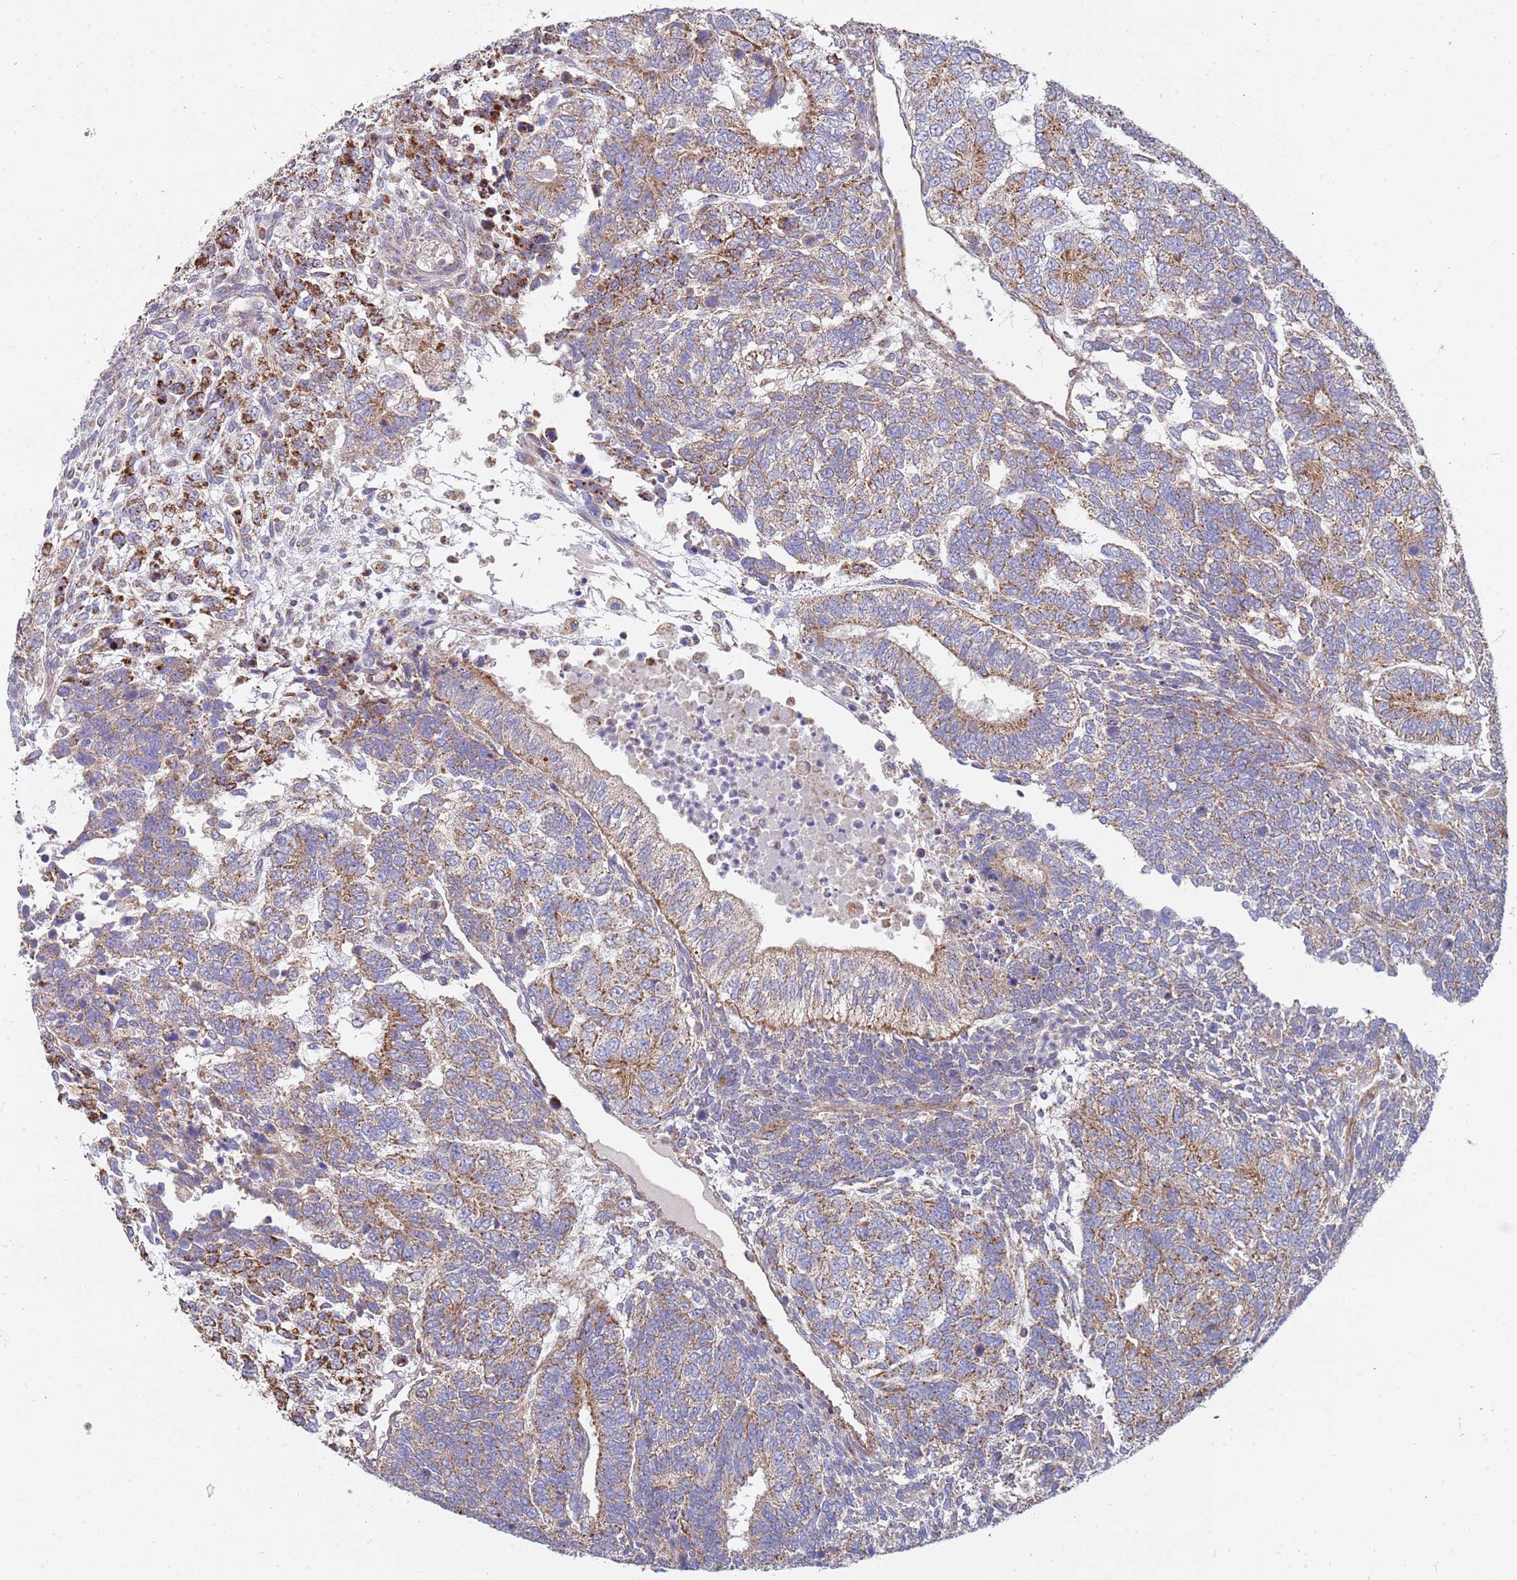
{"staining": {"intensity": "moderate", "quantity": "25%-75%", "location": "cytoplasmic/membranous"}, "tissue": "testis cancer", "cell_type": "Tumor cells", "image_type": "cancer", "snomed": [{"axis": "morphology", "description": "Carcinoma, Embryonal, NOS"}, {"axis": "topography", "description": "Testis"}], "caption": "High-magnification brightfield microscopy of testis cancer stained with DAB (3,3'-diaminobenzidine) (brown) and counterstained with hematoxylin (blue). tumor cells exhibit moderate cytoplasmic/membranous expression is appreciated in approximately25%-75% of cells.", "gene": "WDFY3", "patient": {"sex": "male", "age": 23}}